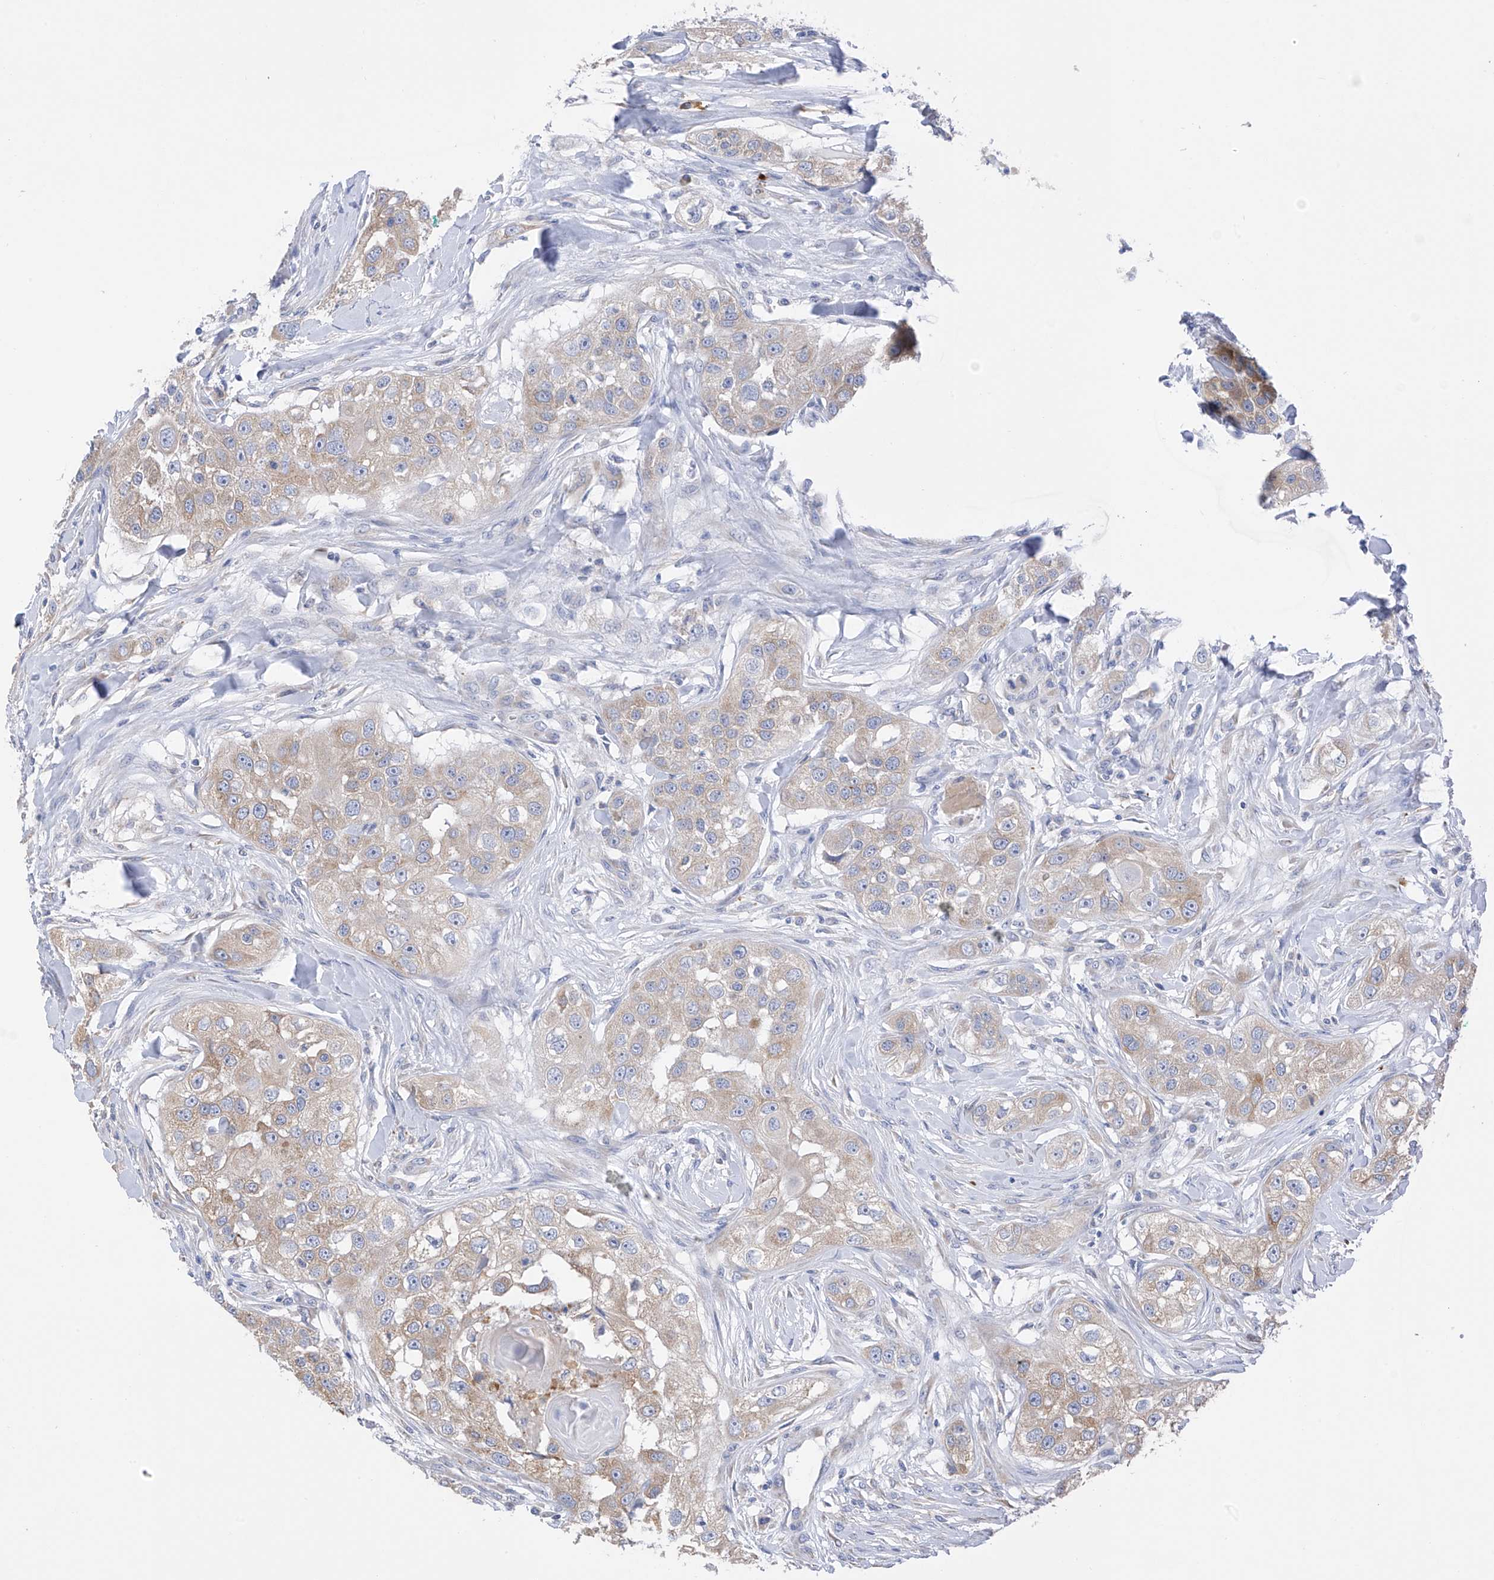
{"staining": {"intensity": "weak", "quantity": "25%-75%", "location": "cytoplasmic/membranous"}, "tissue": "head and neck cancer", "cell_type": "Tumor cells", "image_type": "cancer", "snomed": [{"axis": "morphology", "description": "Normal tissue, NOS"}, {"axis": "morphology", "description": "Squamous cell carcinoma, NOS"}, {"axis": "topography", "description": "Skeletal muscle"}, {"axis": "topography", "description": "Head-Neck"}], "caption": "An IHC photomicrograph of tumor tissue is shown. Protein staining in brown labels weak cytoplasmic/membranous positivity in head and neck squamous cell carcinoma within tumor cells. Using DAB (brown) and hematoxylin (blue) stains, captured at high magnification using brightfield microscopy.", "gene": "REC8", "patient": {"sex": "male", "age": 51}}